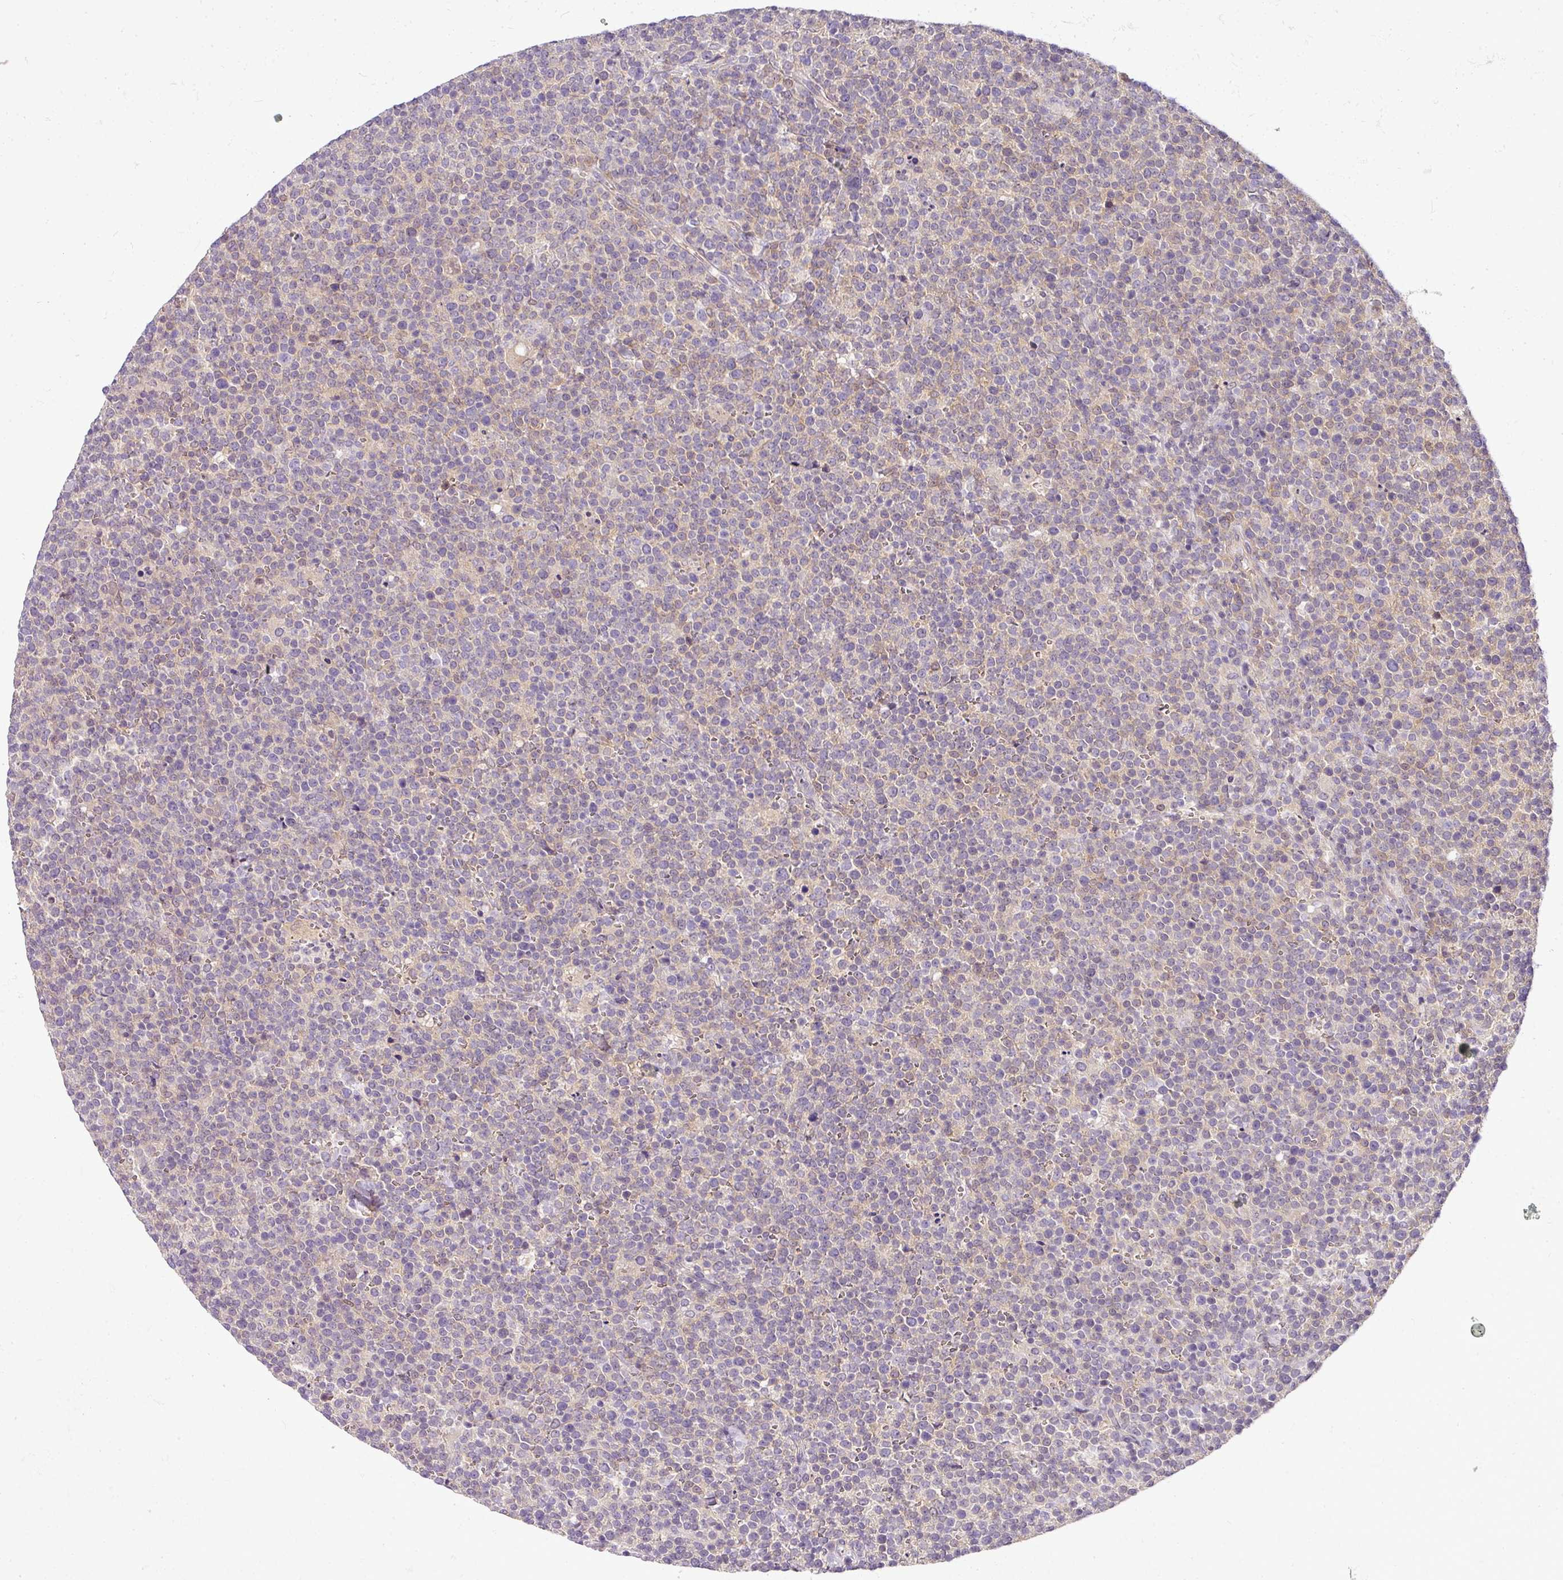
{"staining": {"intensity": "negative", "quantity": "none", "location": "none"}, "tissue": "lymphoma", "cell_type": "Tumor cells", "image_type": "cancer", "snomed": [{"axis": "morphology", "description": "Malignant lymphoma, non-Hodgkin's type, High grade"}, {"axis": "topography", "description": "Lymph node"}], "caption": "Immunohistochemistry histopathology image of human lymphoma stained for a protein (brown), which displays no positivity in tumor cells.", "gene": "ADH5", "patient": {"sex": "male", "age": 61}}